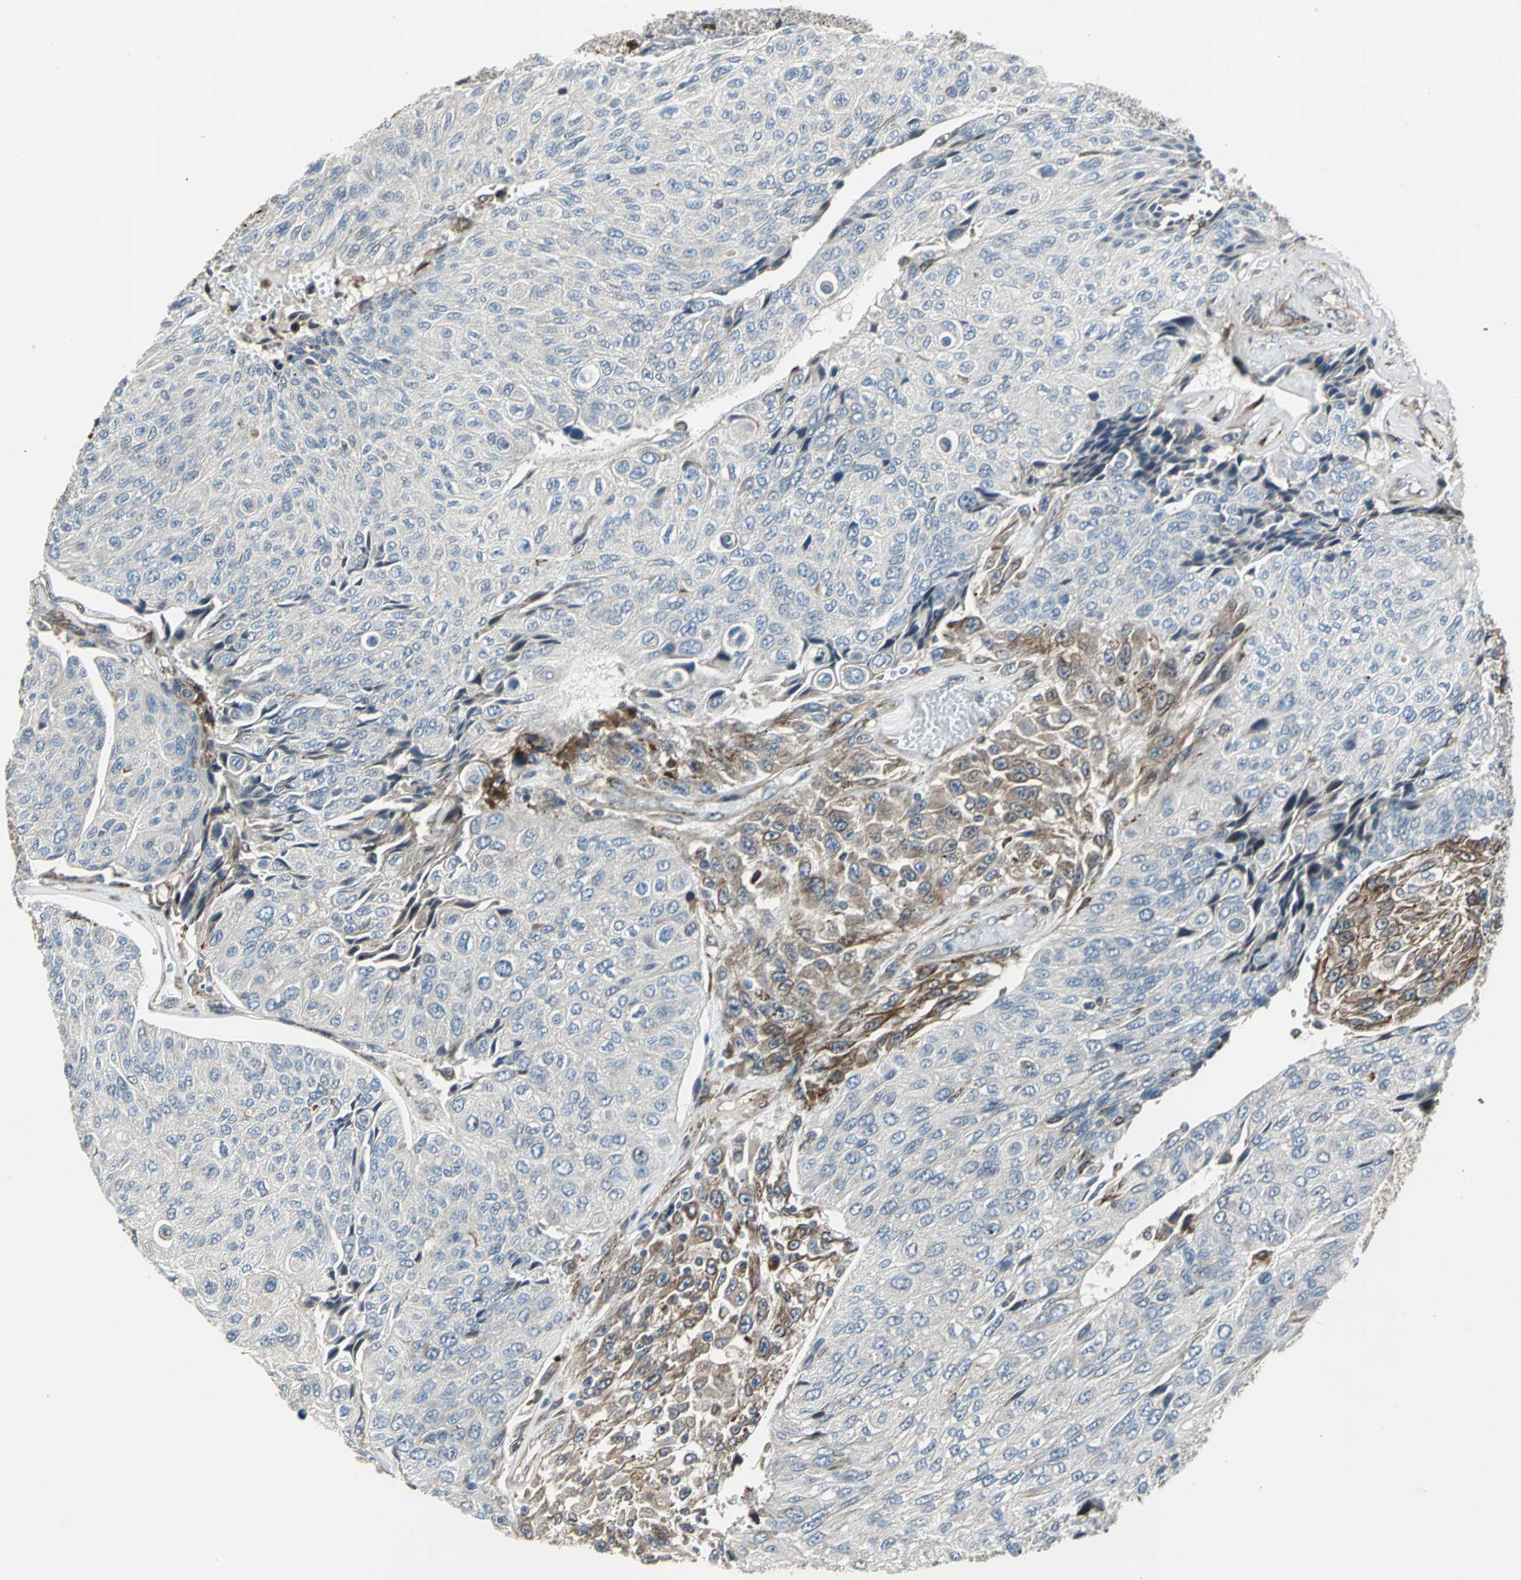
{"staining": {"intensity": "weak", "quantity": "<25%", "location": "cytoplasmic/membranous"}, "tissue": "urothelial cancer", "cell_type": "Tumor cells", "image_type": "cancer", "snomed": [{"axis": "morphology", "description": "Urothelial carcinoma, High grade"}, {"axis": "topography", "description": "Urinary bladder"}], "caption": "There is no significant expression in tumor cells of urothelial carcinoma (high-grade).", "gene": "HTATIP2", "patient": {"sex": "male", "age": 66}}